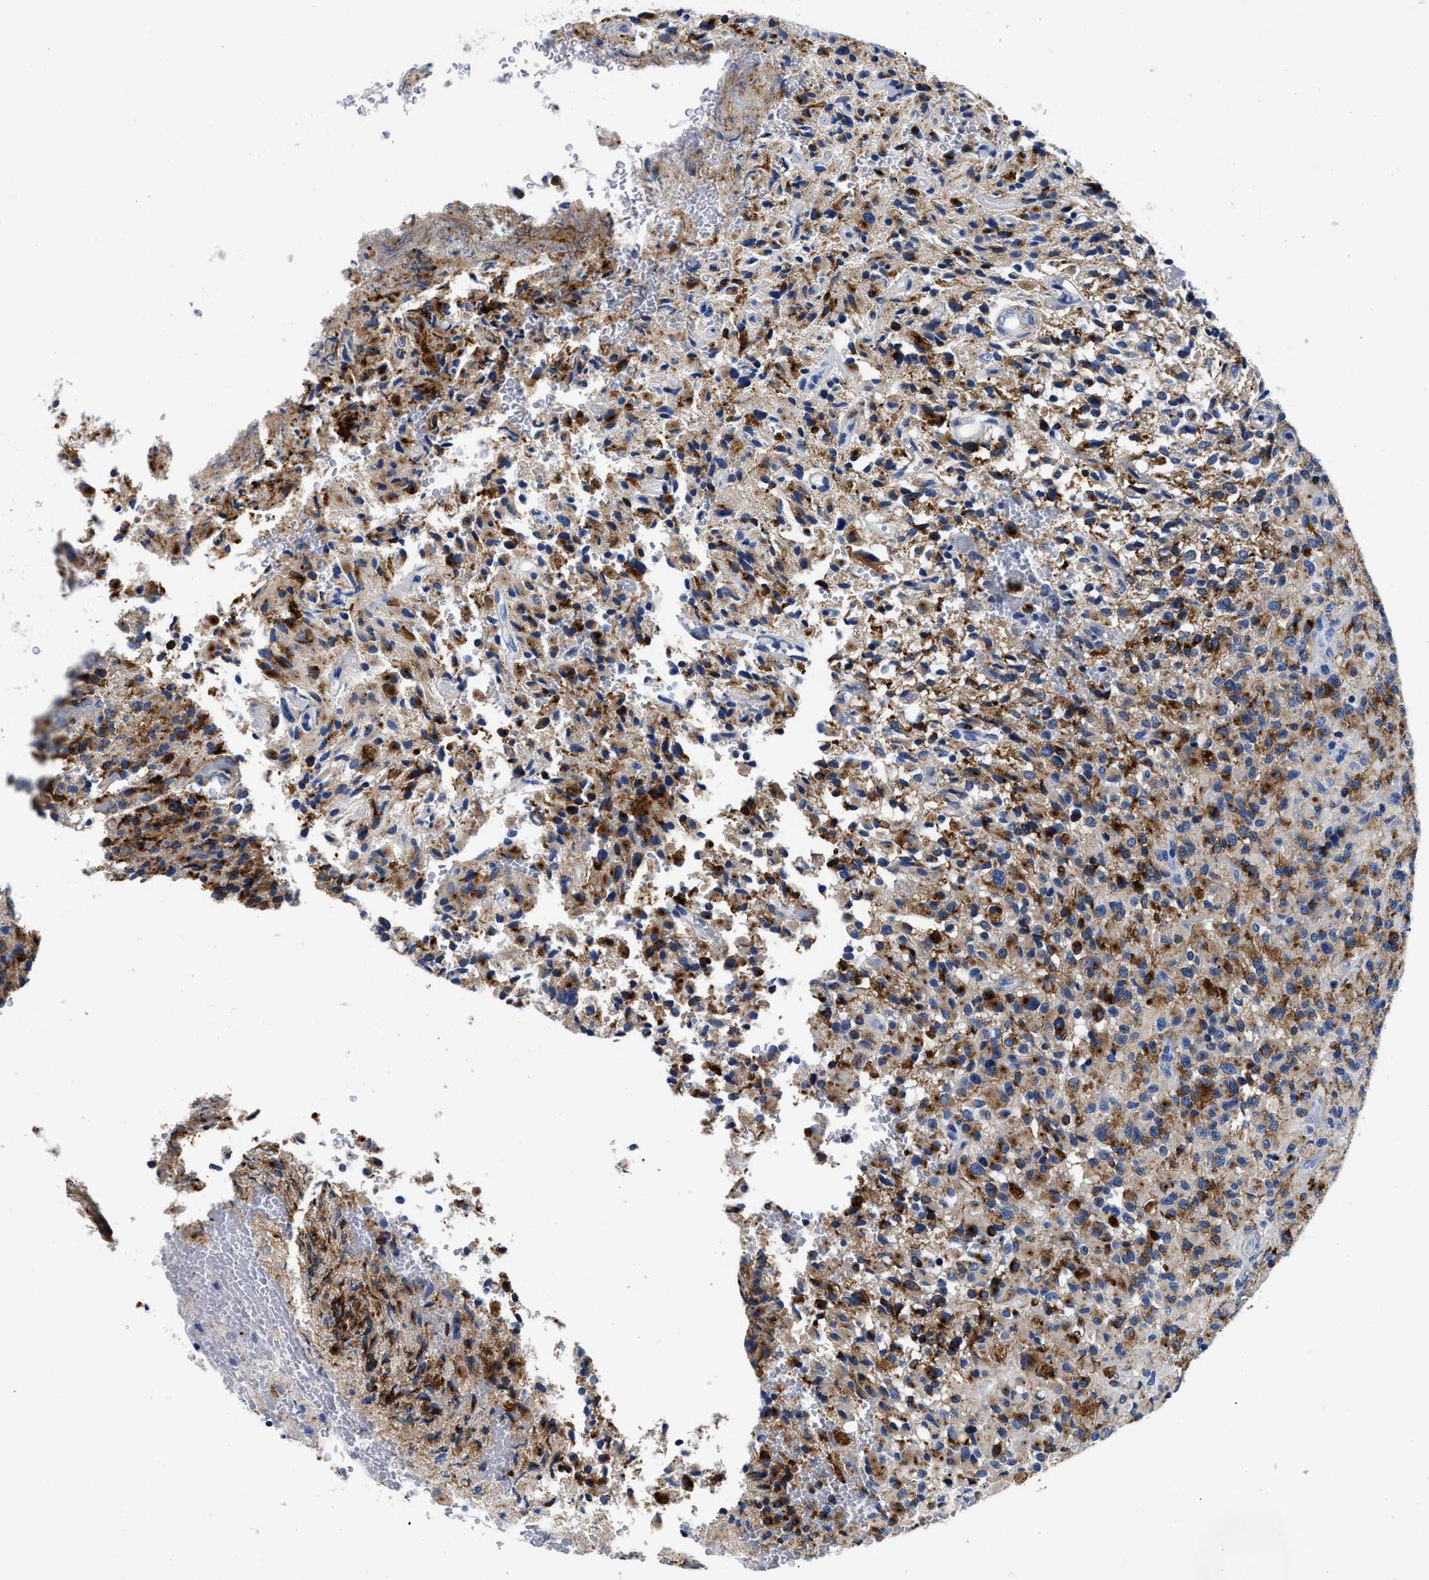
{"staining": {"intensity": "strong", "quantity": ">75%", "location": "cytoplasmic/membranous"}, "tissue": "glioma", "cell_type": "Tumor cells", "image_type": "cancer", "snomed": [{"axis": "morphology", "description": "Glioma, malignant, High grade"}, {"axis": "topography", "description": "Brain"}], "caption": "The histopathology image reveals immunohistochemical staining of malignant glioma (high-grade). There is strong cytoplasmic/membranous expression is seen in about >75% of tumor cells.", "gene": "SLC35F1", "patient": {"sex": "male", "age": 71}}